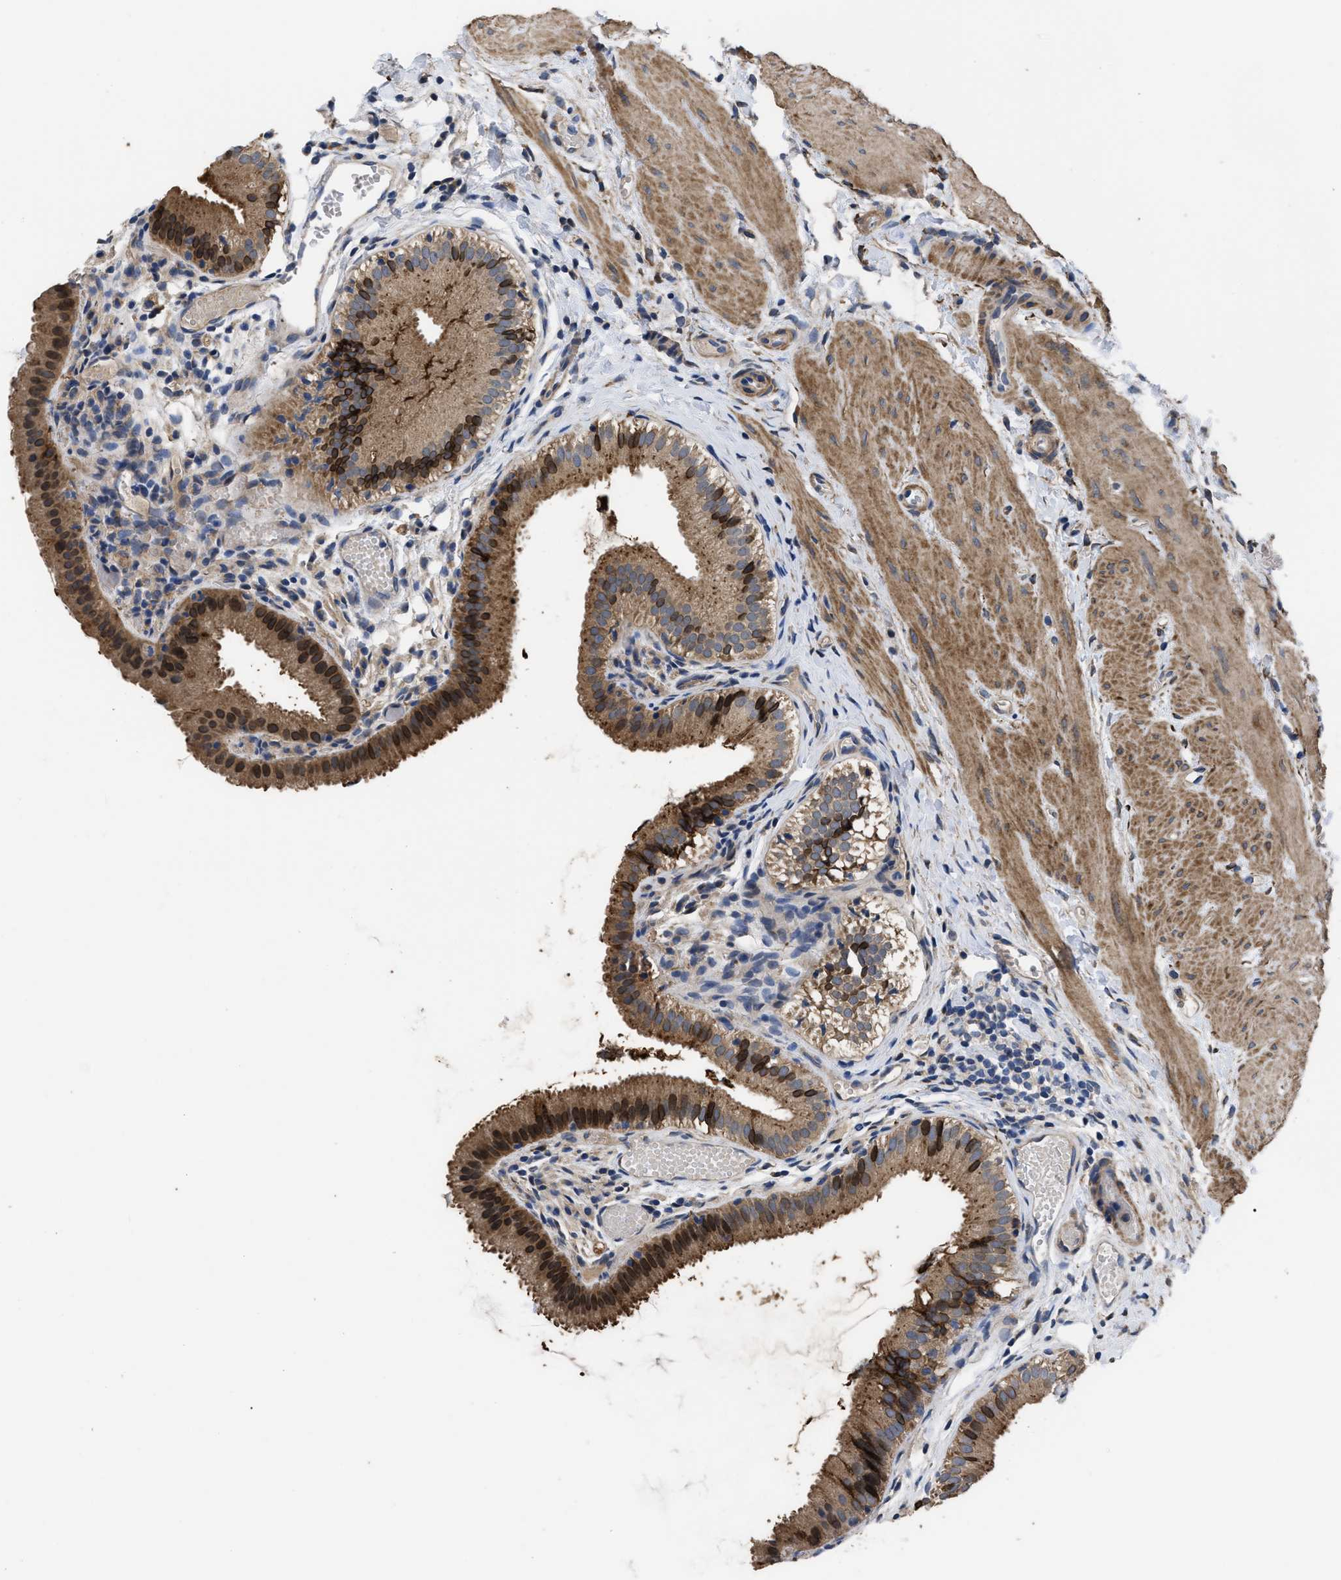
{"staining": {"intensity": "moderate", "quantity": ">75%", "location": "cytoplasmic/membranous,nuclear"}, "tissue": "gallbladder", "cell_type": "Glandular cells", "image_type": "normal", "snomed": [{"axis": "morphology", "description": "Normal tissue, NOS"}, {"axis": "topography", "description": "Gallbladder"}], "caption": "Immunohistochemistry photomicrograph of normal gallbladder: gallbladder stained using immunohistochemistry (IHC) shows medium levels of moderate protein expression localized specifically in the cytoplasmic/membranous,nuclear of glandular cells, appearing as a cytoplasmic/membranous,nuclear brown color.", "gene": "SQLE", "patient": {"sex": "female", "age": 26}}